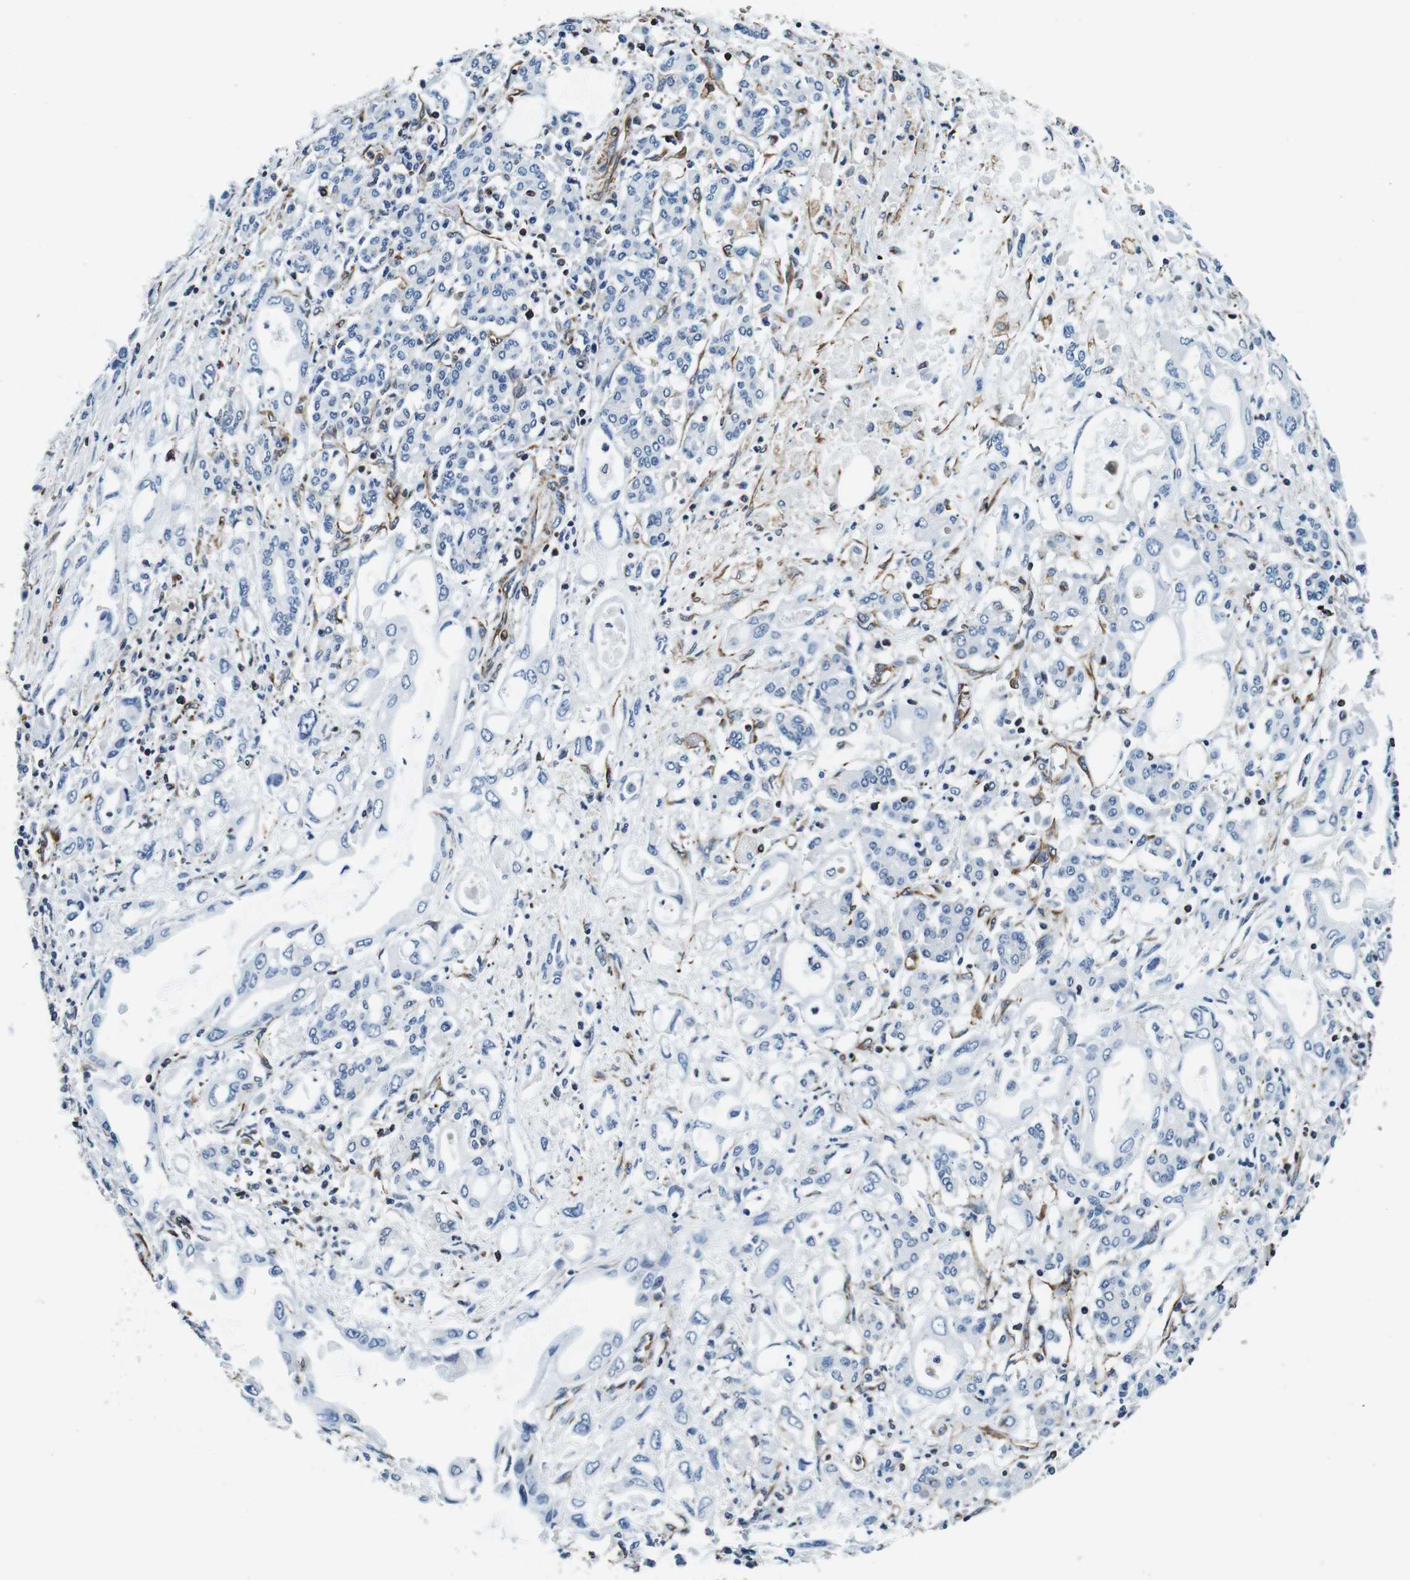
{"staining": {"intensity": "negative", "quantity": "none", "location": "none"}, "tissue": "pancreatic cancer", "cell_type": "Tumor cells", "image_type": "cancer", "snomed": [{"axis": "morphology", "description": "Adenocarcinoma, NOS"}, {"axis": "topography", "description": "Pancreas"}], "caption": "Tumor cells are negative for protein expression in human pancreatic cancer.", "gene": "GJE1", "patient": {"sex": "female", "age": 57}}